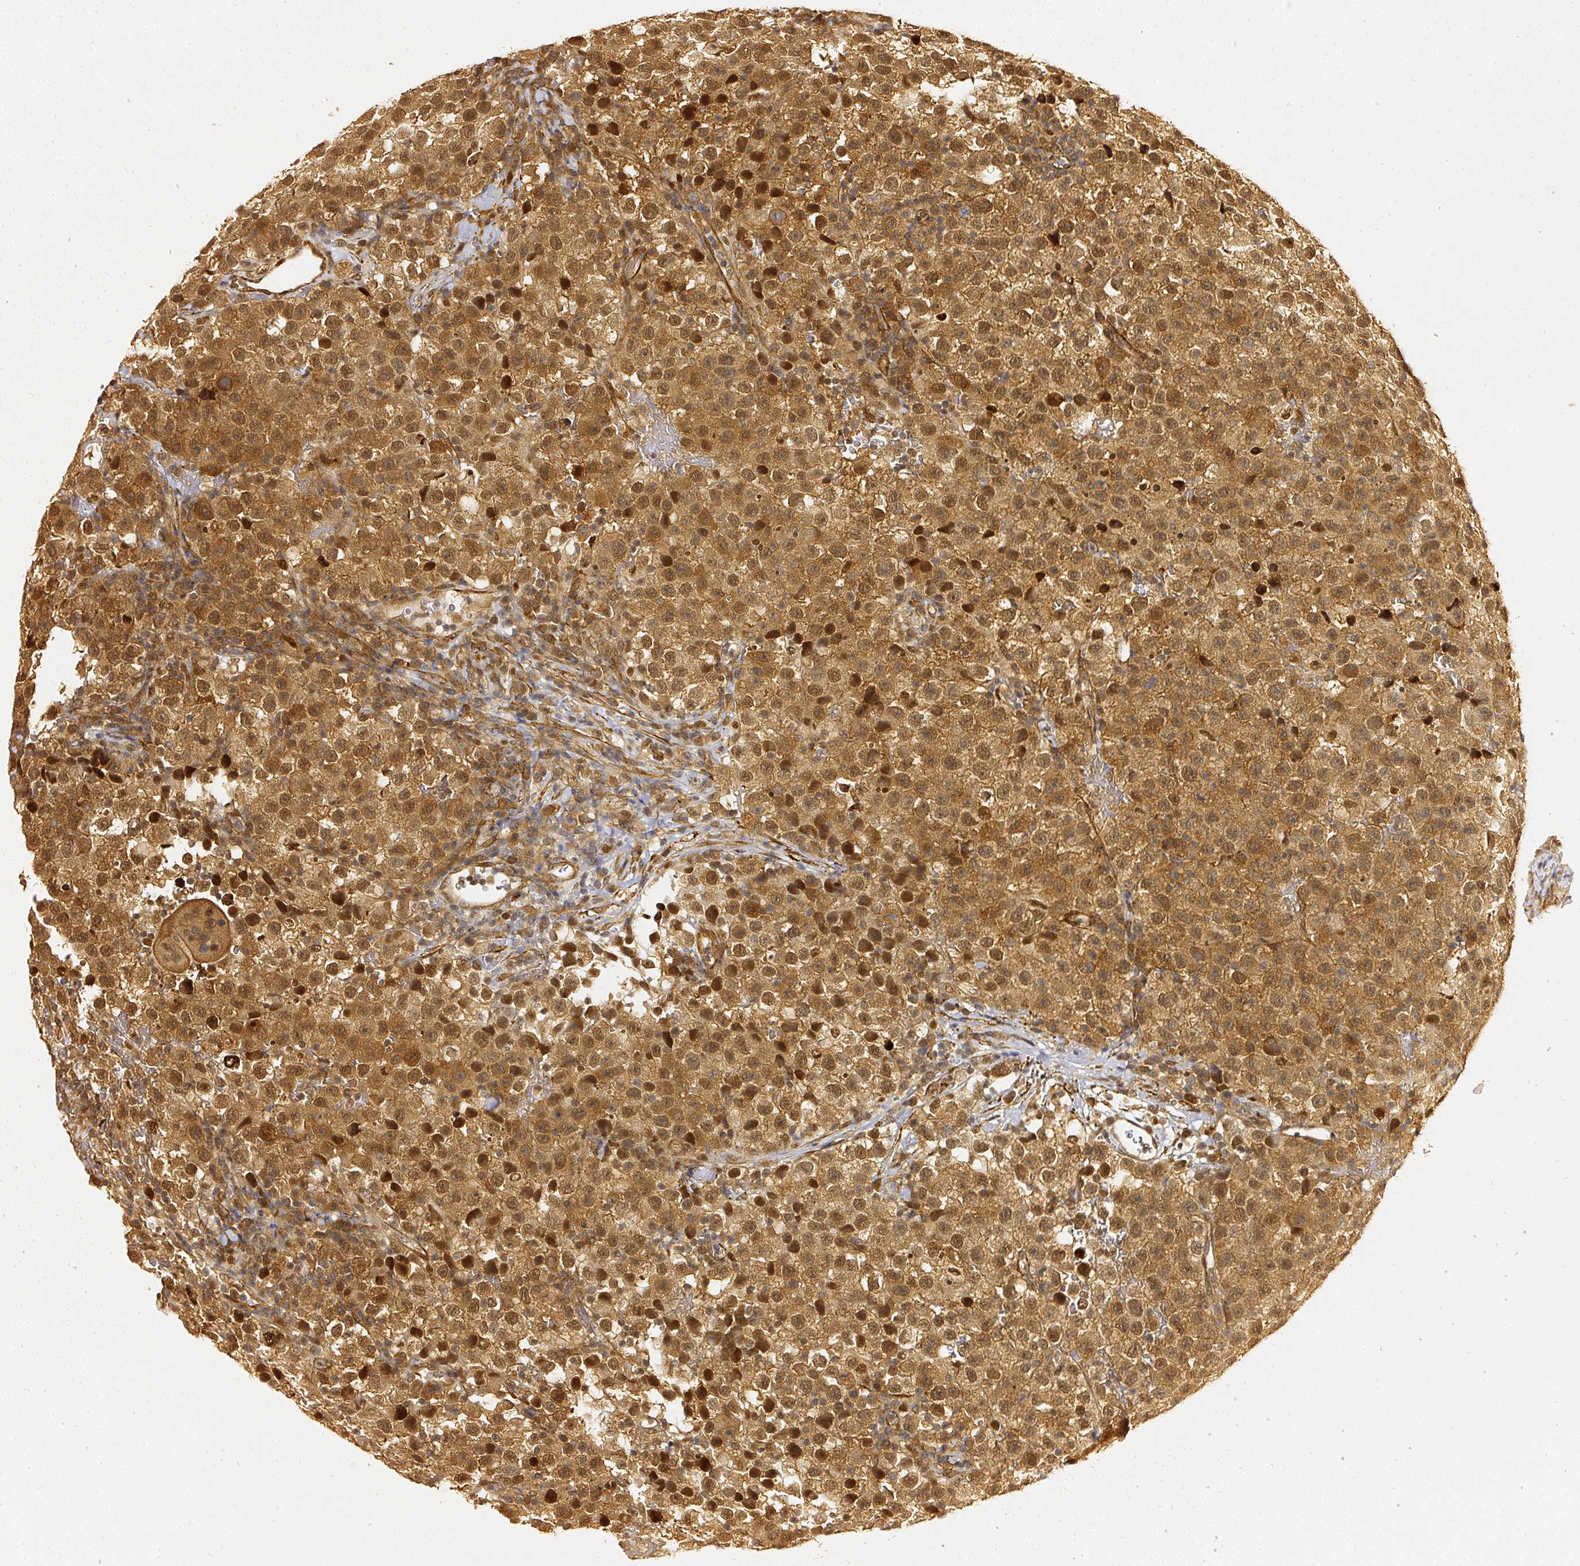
{"staining": {"intensity": "moderate", "quantity": ">75%", "location": "cytoplasmic/membranous,nuclear"}, "tissue": "testis cancer", "cell_type": "Tumor cells", "image_type": "cancer", "snomed": [{"axis": "morphology", "description": "Seminoma, NOS"}, {"axis": "topography", "description": "Testis"}], "caption": "Immunohistochemistry image of testis seminoma stained for a protein (brown), which reveals medium levels of moderate cytoplasmic/membranous and nuclear expression in approximately >75% of tumor cells.", "gene": "PSMD1", "patient": {"sex": "male", "age": 22}}